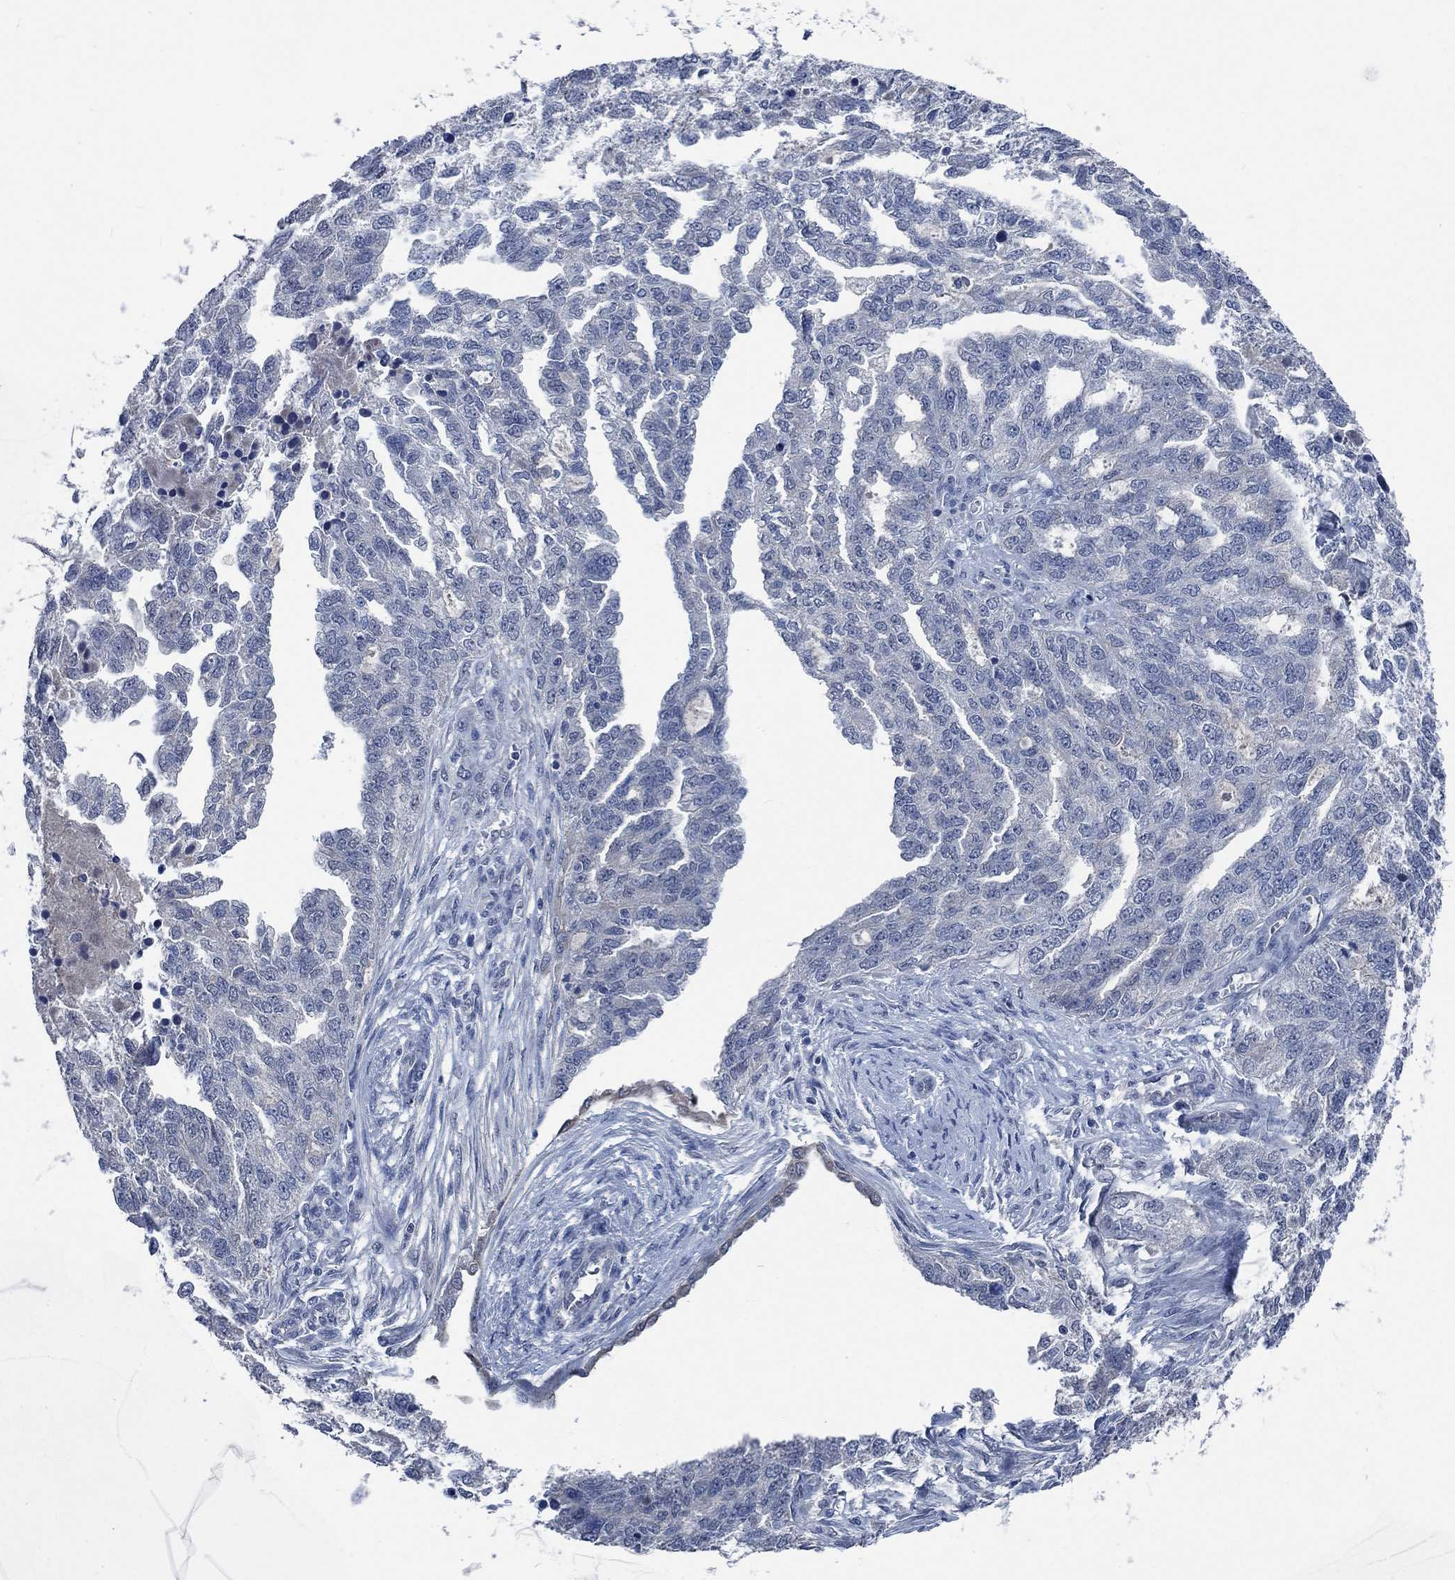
{"staining": {"intensity": "negative", "quantity": "none", "location": "none"}, "tissue": "ovarian cancer", "cell_type": "Tumor cells", "image_type": "cancer", "snomed": [{"axis": "morphology", "description": "Cystadenocarcinoma, serous, NOS"}, {"axis": "topography", "description": "Ovary"}], "caption": "This is an immunohistochemistry image of ovarian cancer. There is no staining in tumor cells.", "gene": "OBSCN", "patient": {"sex": "female", "age": 51}}